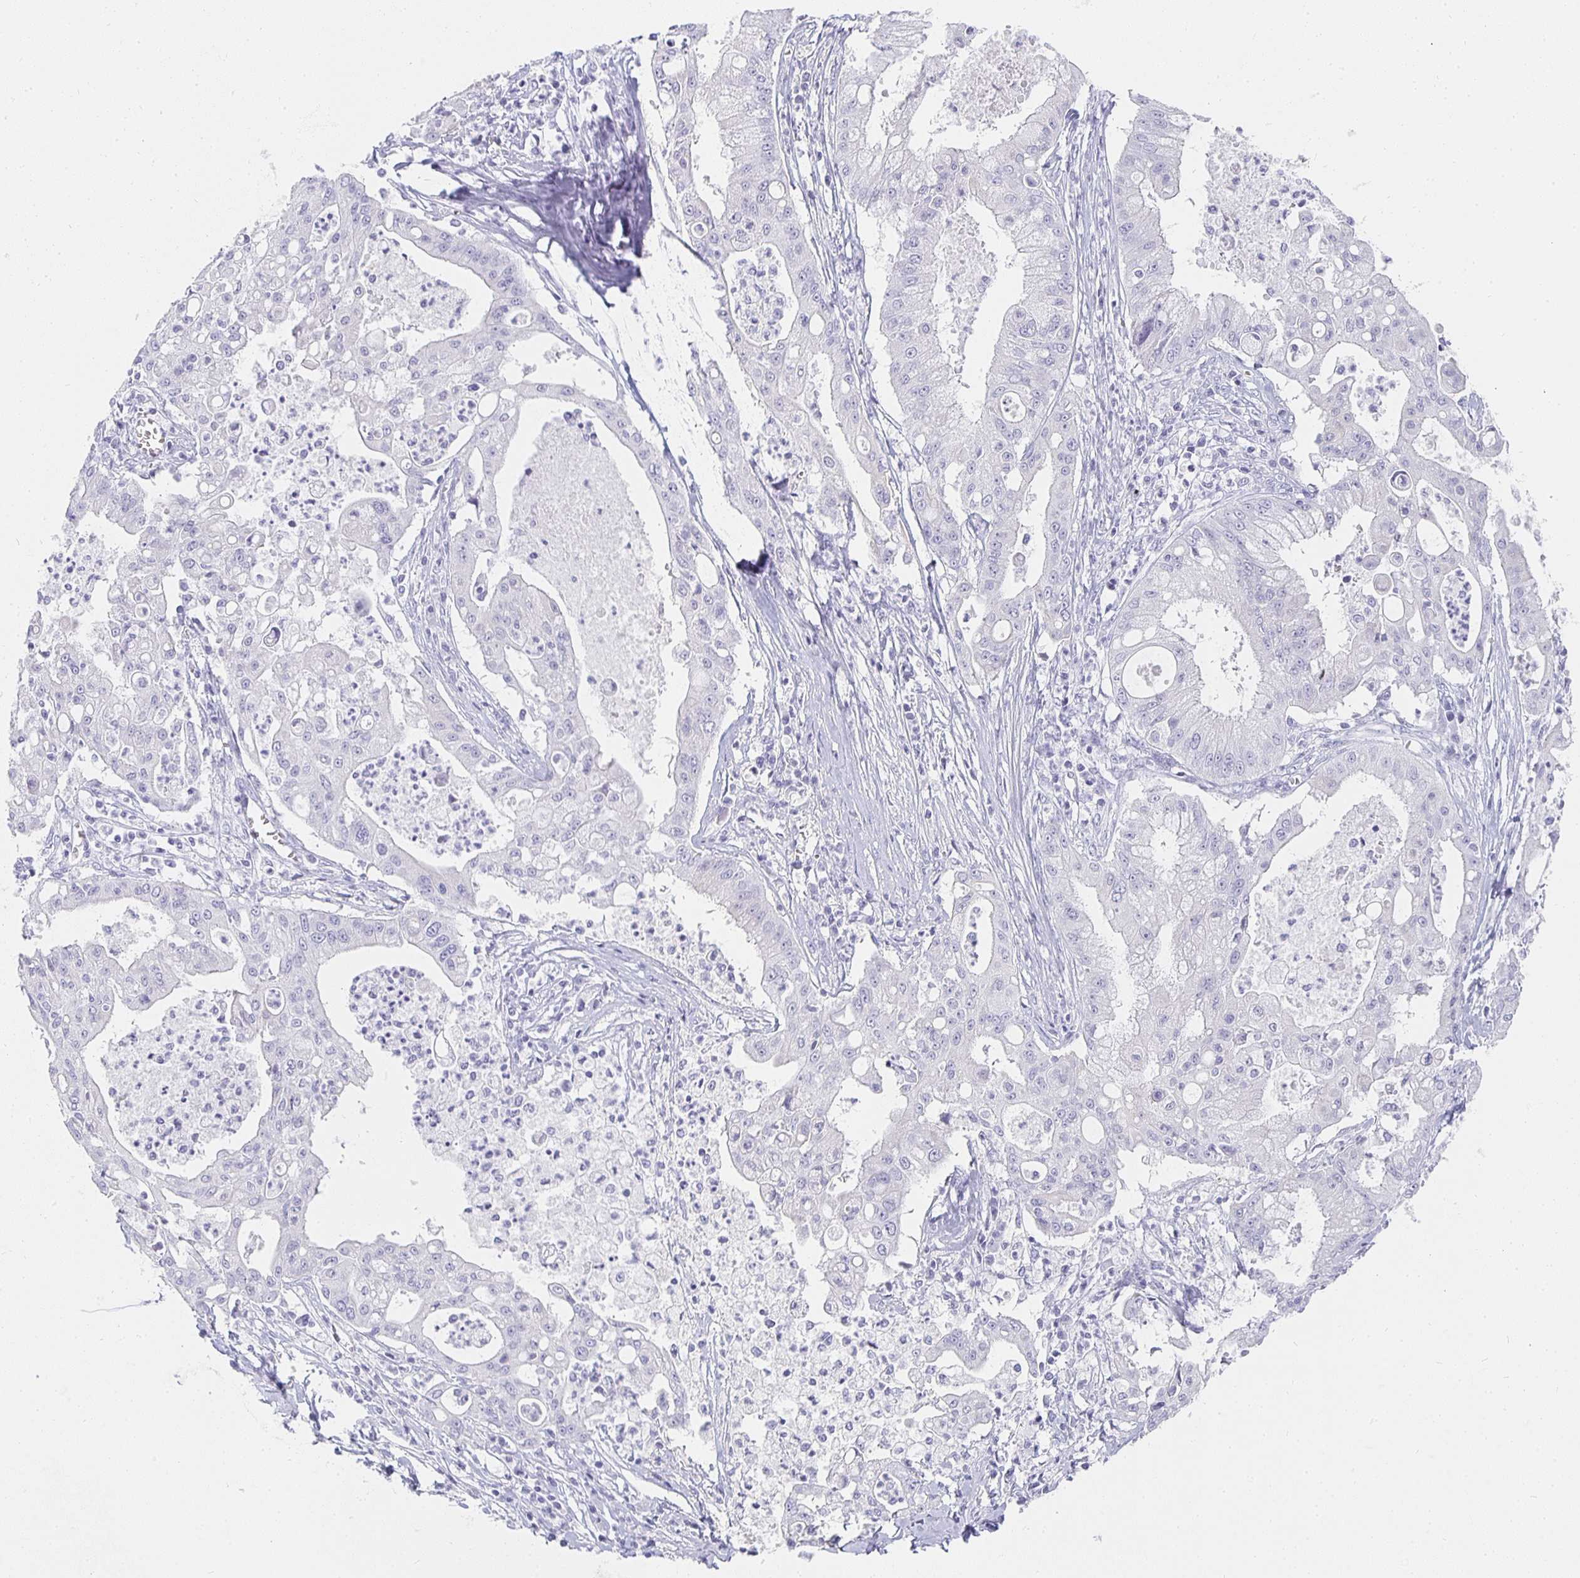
{"staining": {"intensity": "negative", "quantity": "none", "location": "none"}, "tissue": "ovarian cancer", "cell_type": "Tumor cells", "image_type": "cancer", "snomed": [{"axis": "morphology", "description": "Cystadenocarcinoma, mucinous, NOS"}, {"axis": "topography", "description": "Ovary"}], "caption": "This micrograph is of ovarian cancer (mucinous cystadenocarcinoma) stained with IHC to label a protein in brown with the nuclei are counter-stained blue. There is no positivity in tumor cells.", "gene": "TPSD1", "patient": {"sex": "female", "age": 70}}